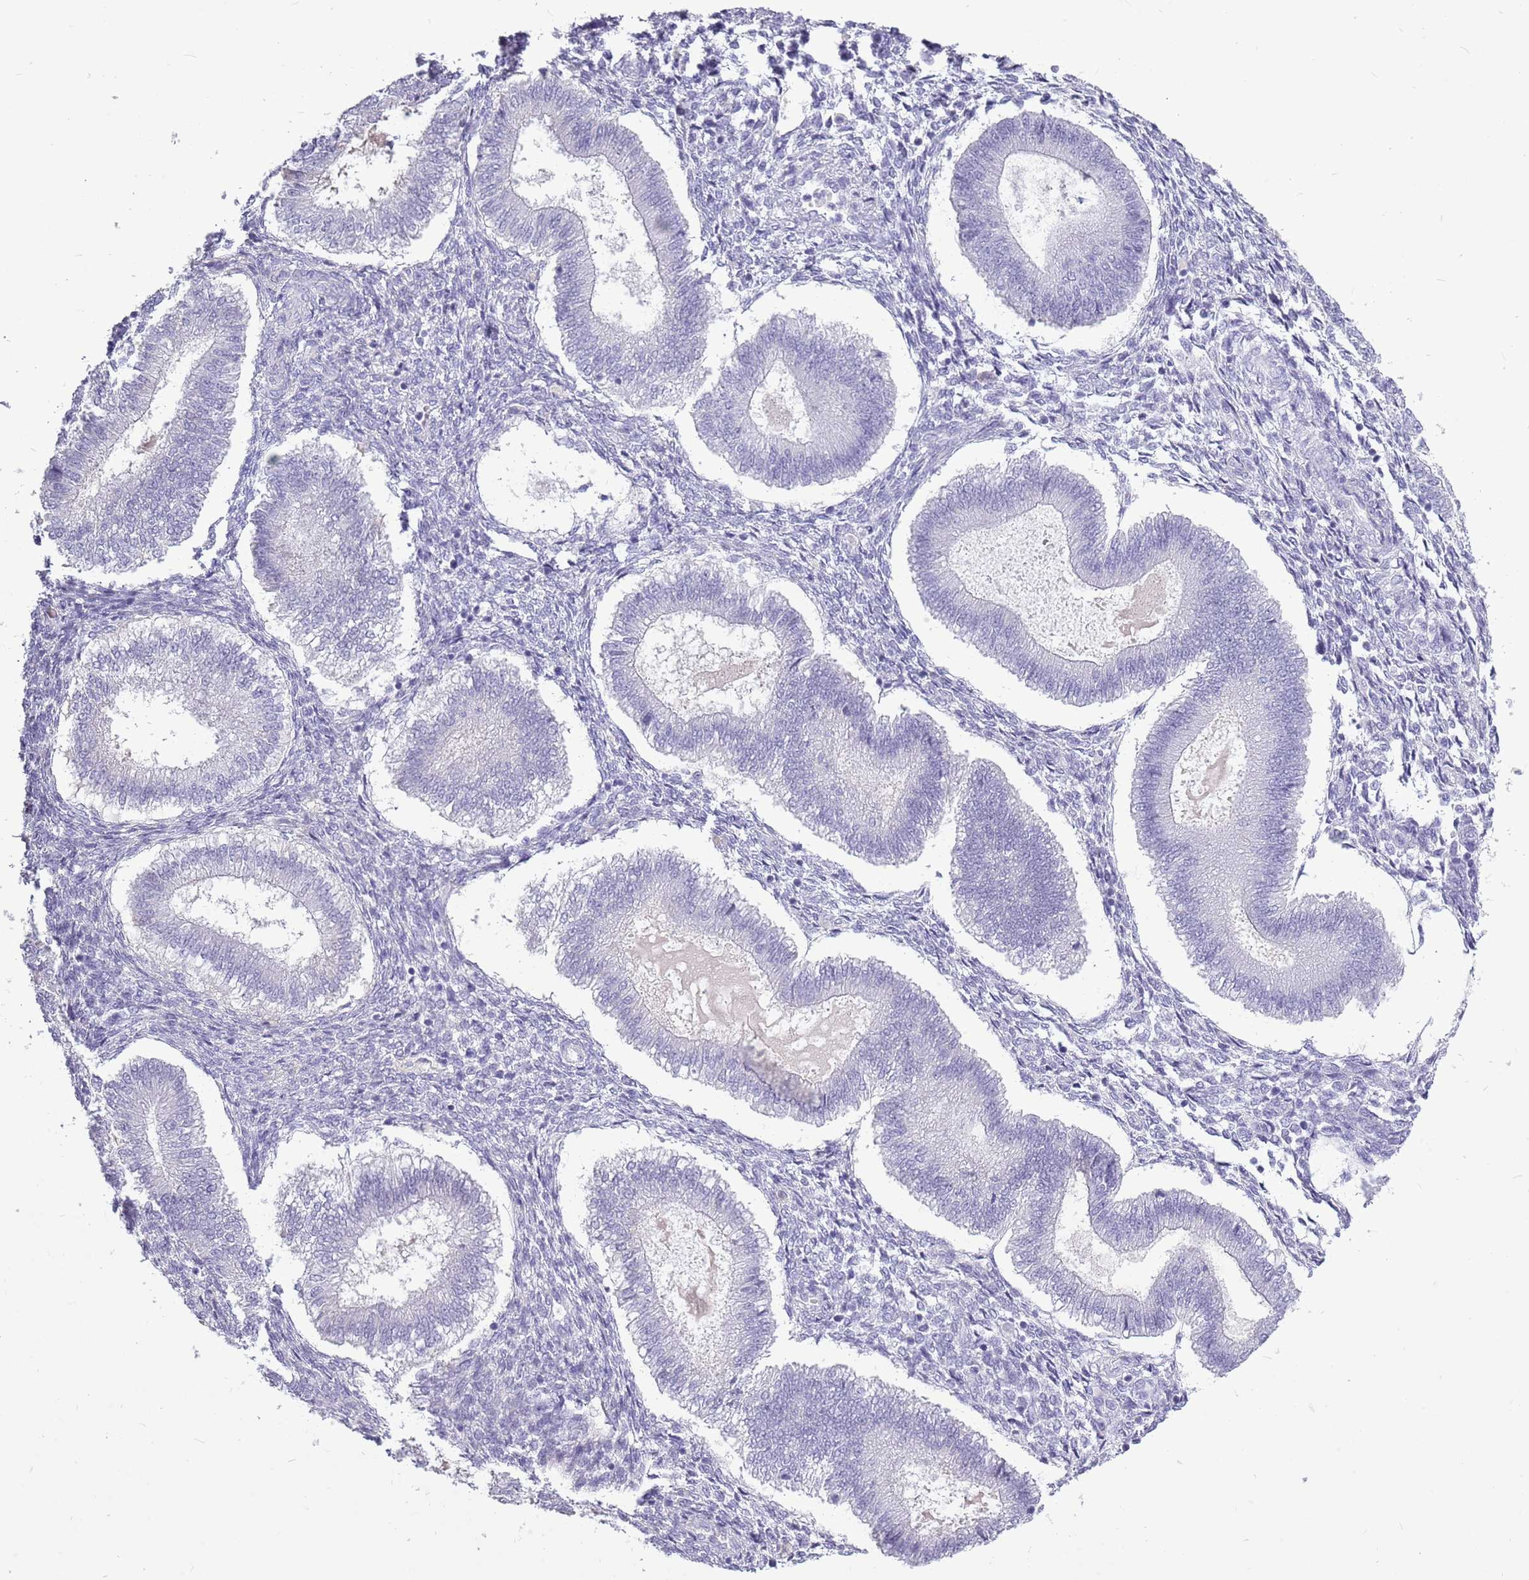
{"staining": {"intensity": "negative", "quantity": "none", "location": "none"}, "tissue": "endometrium", "cell_type": "Cells in endometrial stroma", "image_type": "normal", "snomed": [{"axis": "morphology", "description": "Normal tissue, NOS"}, {"axis": "topography", "description": "Endometrium"}], "caption": "Endometrium was stained to show a protein in brown. There is no significant staining in cells in endometrial stroma. (DAB (3,3'-diaminobenzidine) immunohistochemistry (IHC) with hematoxylin counter stain).", "gene": "ZNF425", "patient": {"sex": "female", "age": 25}}